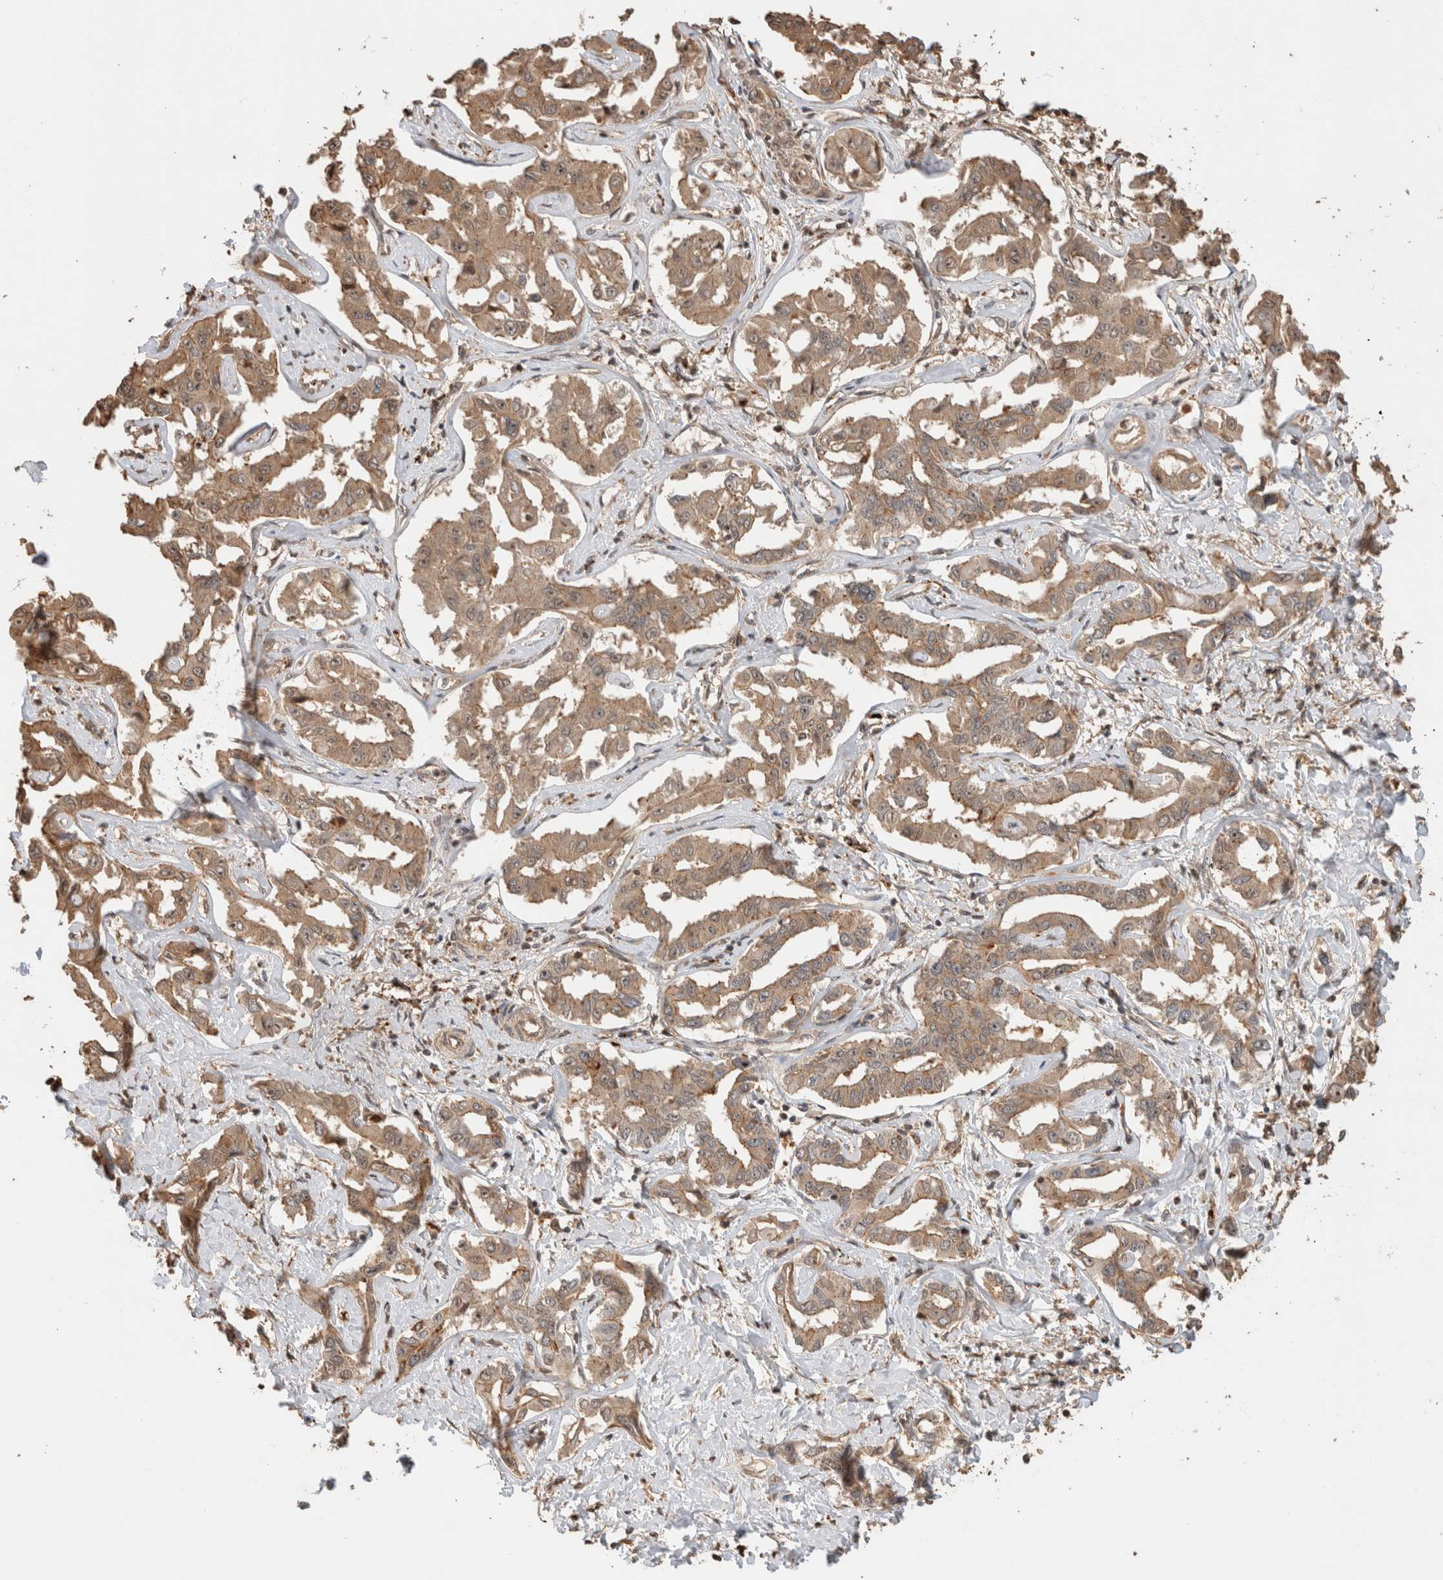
{"staining": {"intensity": "moderate", "quantity": ">75%", "location": "cytoplasmic/membranous"}, "tissue": "liver cancer", "cell_type": "Tumor cells", "image_type": "cancer", "snomed": [{"axis": "morphology", "description": "Cholangiocarcinoma"}, {"axis": "topography", "description": "Liver"}], "caption": "Protein staining by IHC exhibits moderate cytoplasmic/membranous expression in about >75% of tumor cells in cholangiocarcinoma (liver).", "gene": "OTUD6B", "patient": {"sex": "male", "age": 59}}